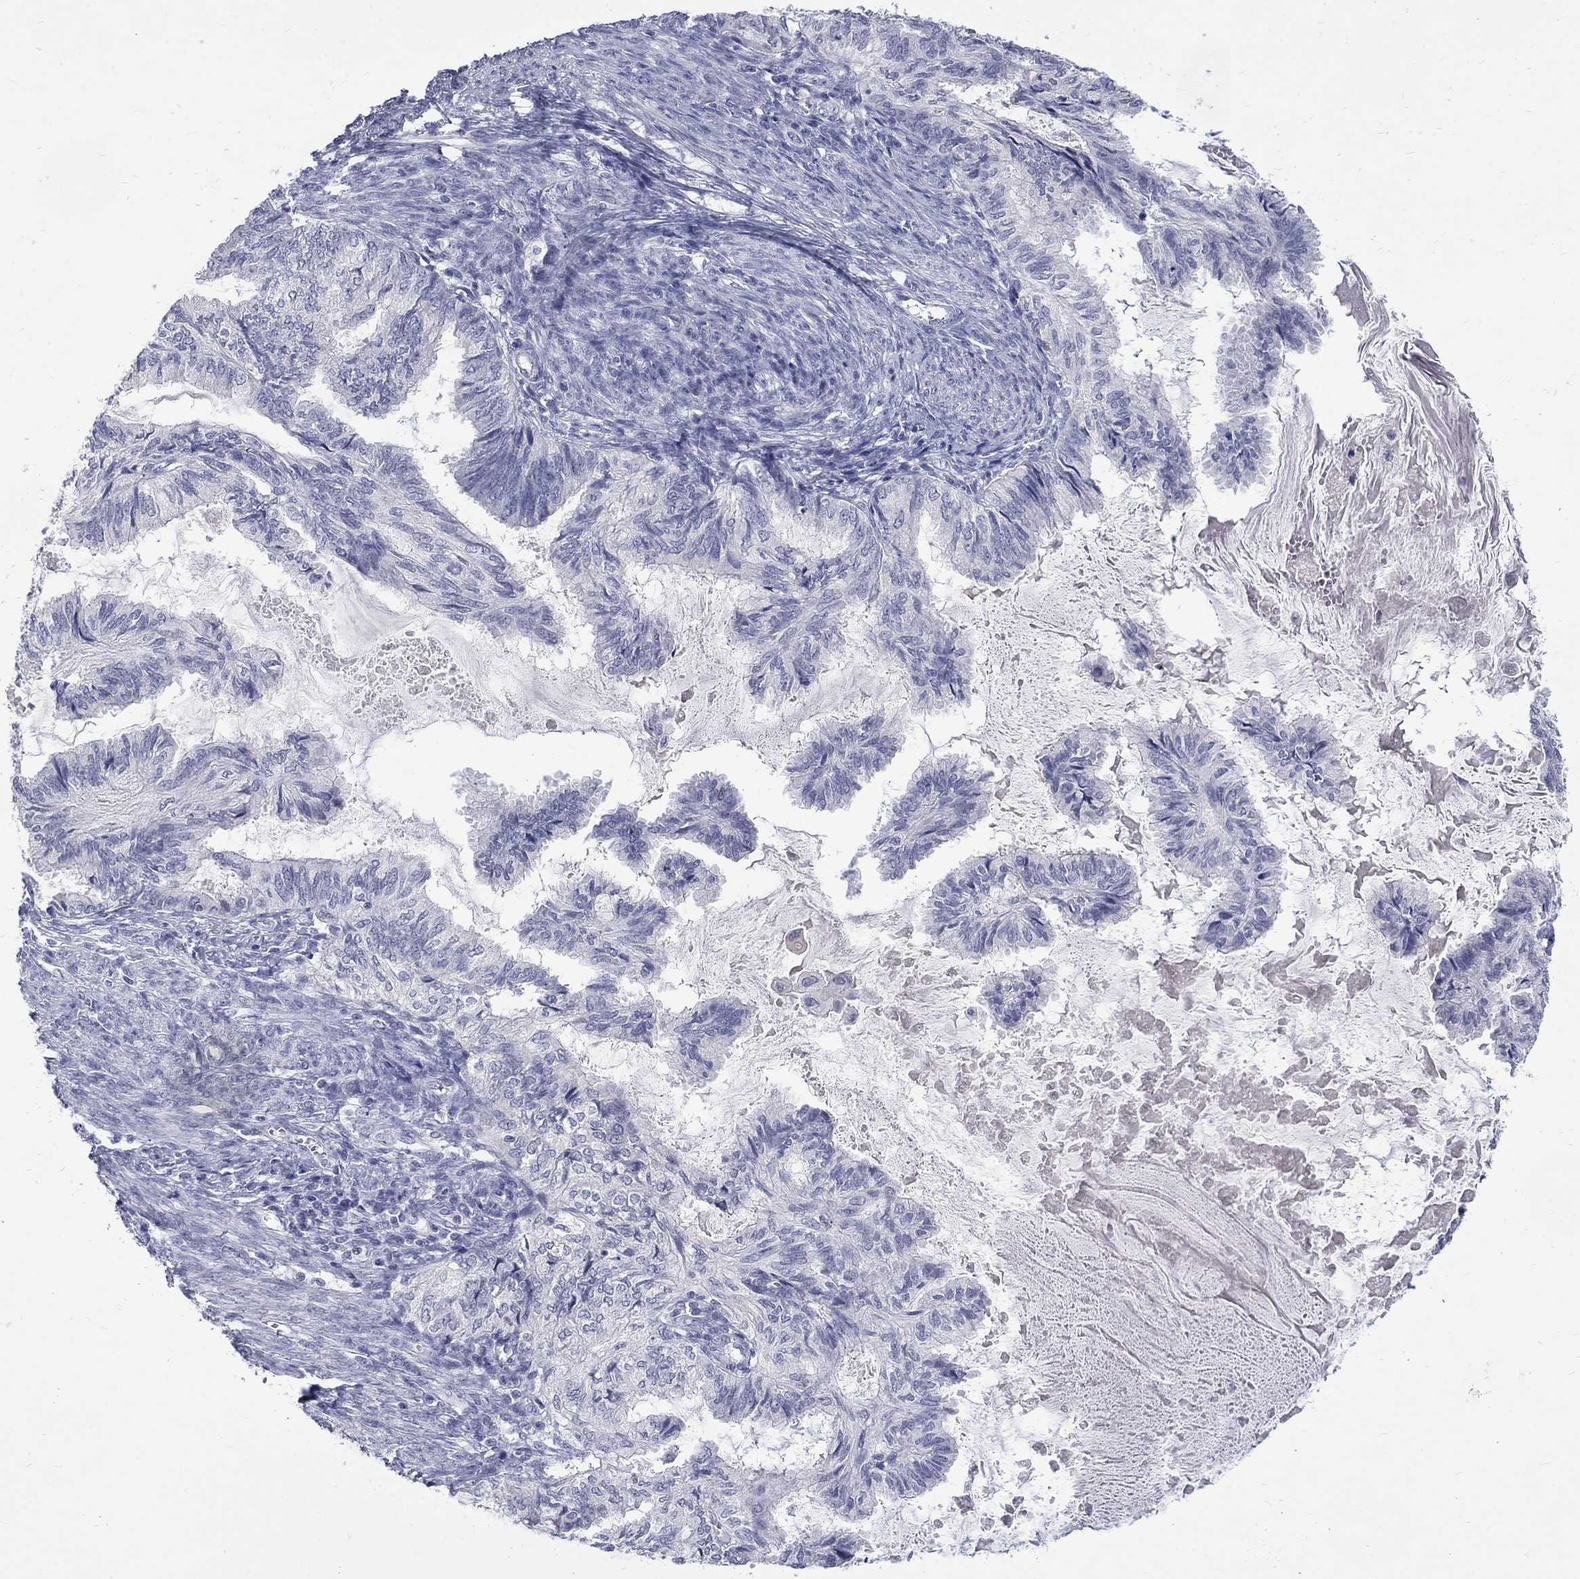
{"staining": {"intensity": "negative", "quantity": "none", "location": "none"}, "tissue": "endometrial cancer", "cell_type": "Tumor cells", "image_type": "cancer", "snomed": [{"axis": "morphology", "description": "Adenocarcinoma, NOS"}, {"axis": "topography", "description": "Endometrium"}], "caption": "Tumor cells show no significant positivity in adenocarcinoma (endometrial).", "gene": "CTNND2", "patient": {"sex": "female", "age": 86}}